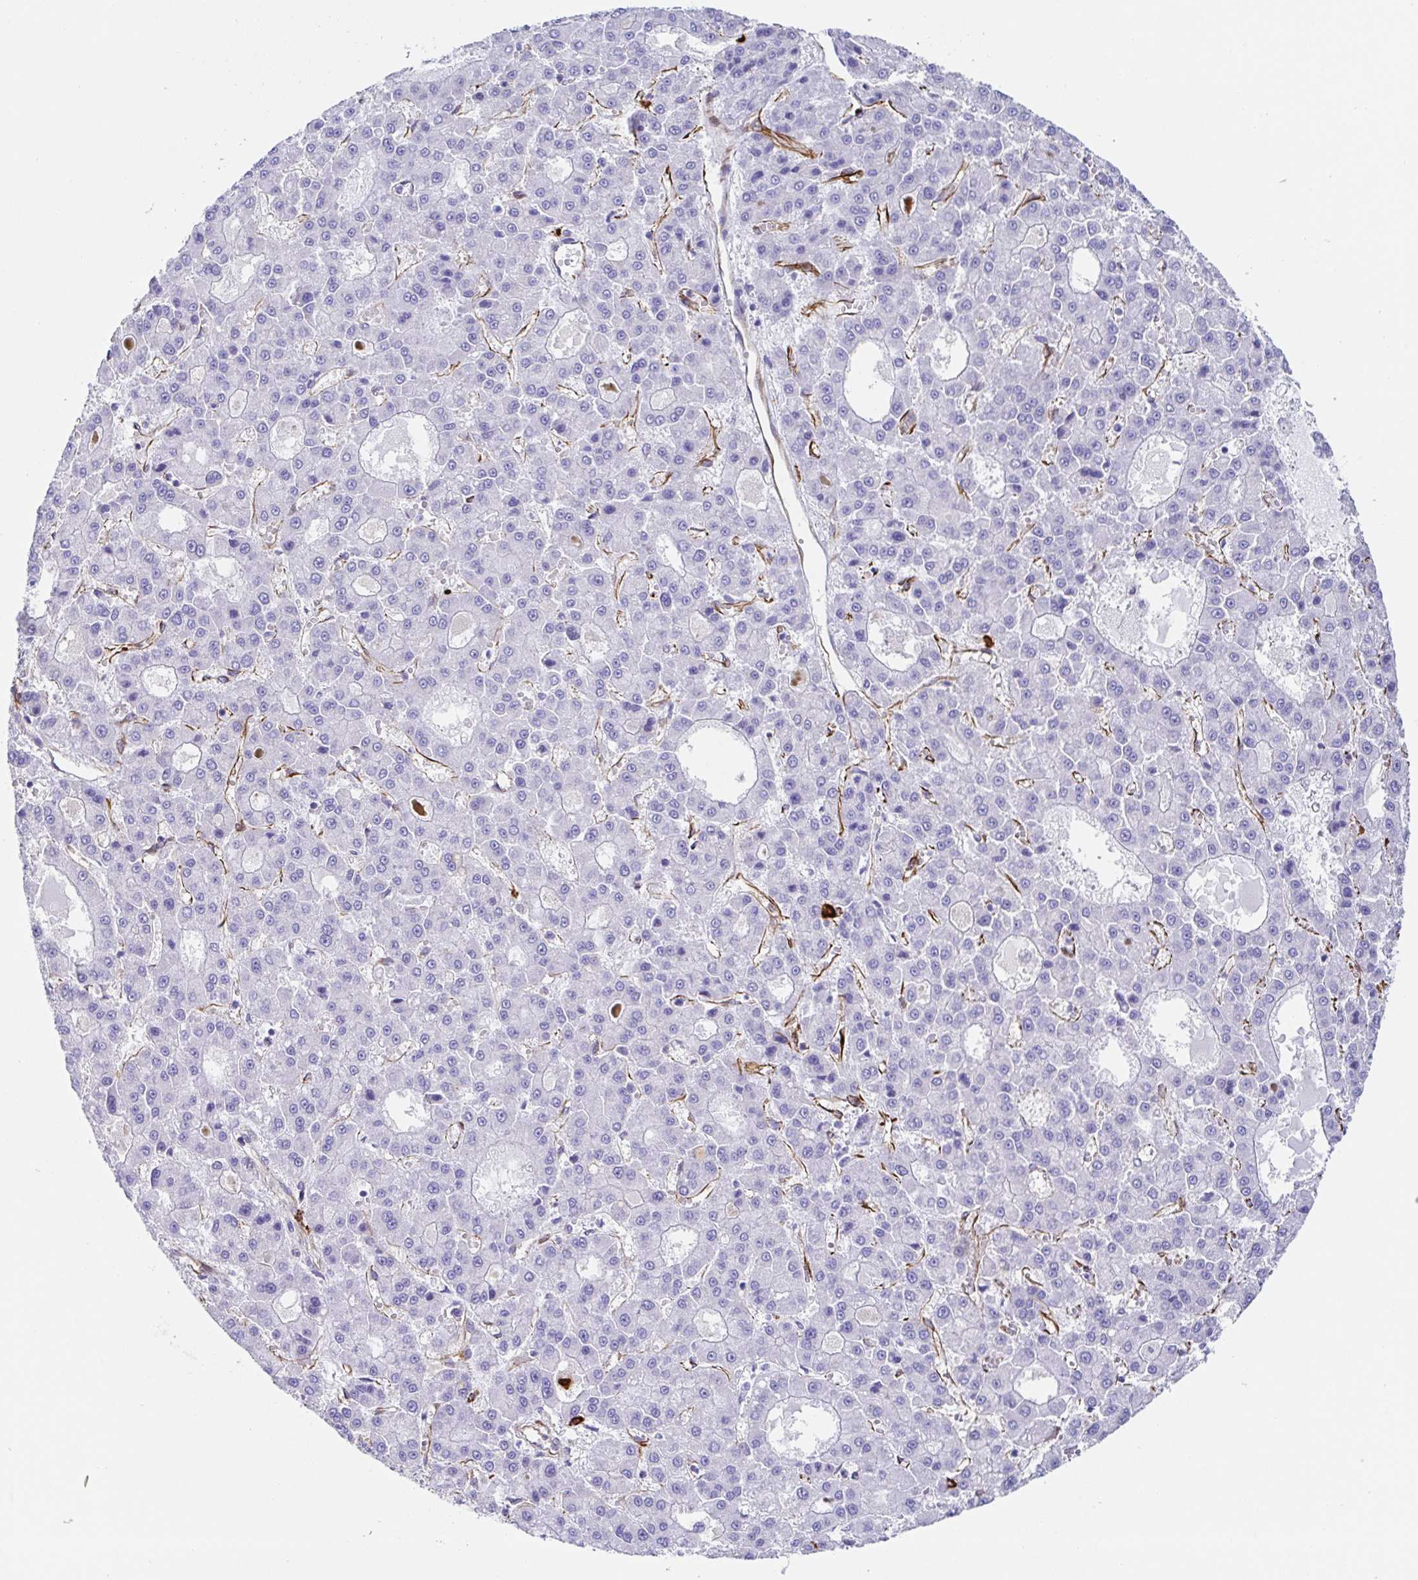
{"staining": {"intensity": "negative", "quantity": "none", "location": "none"}, "tissue": "liver cancer", "cell_type": "Tumor cells", "image_type": "cancer", "snomed": [{"axis": "morphology", "description": "Carcinoma, Hepatocellular, NOS"}, {"axis": "topography", "description": "Liver"}], "caption": "This micrograph is of liver hepatocellular carcinoma stained with immunohistochemistry (IHC) to label a protein in brown with the nuclei are counter-stained blue. There is no positivity in tumor cells.", "gene": "DOCK1", "patient": {"sex": "male", "age": 70}}